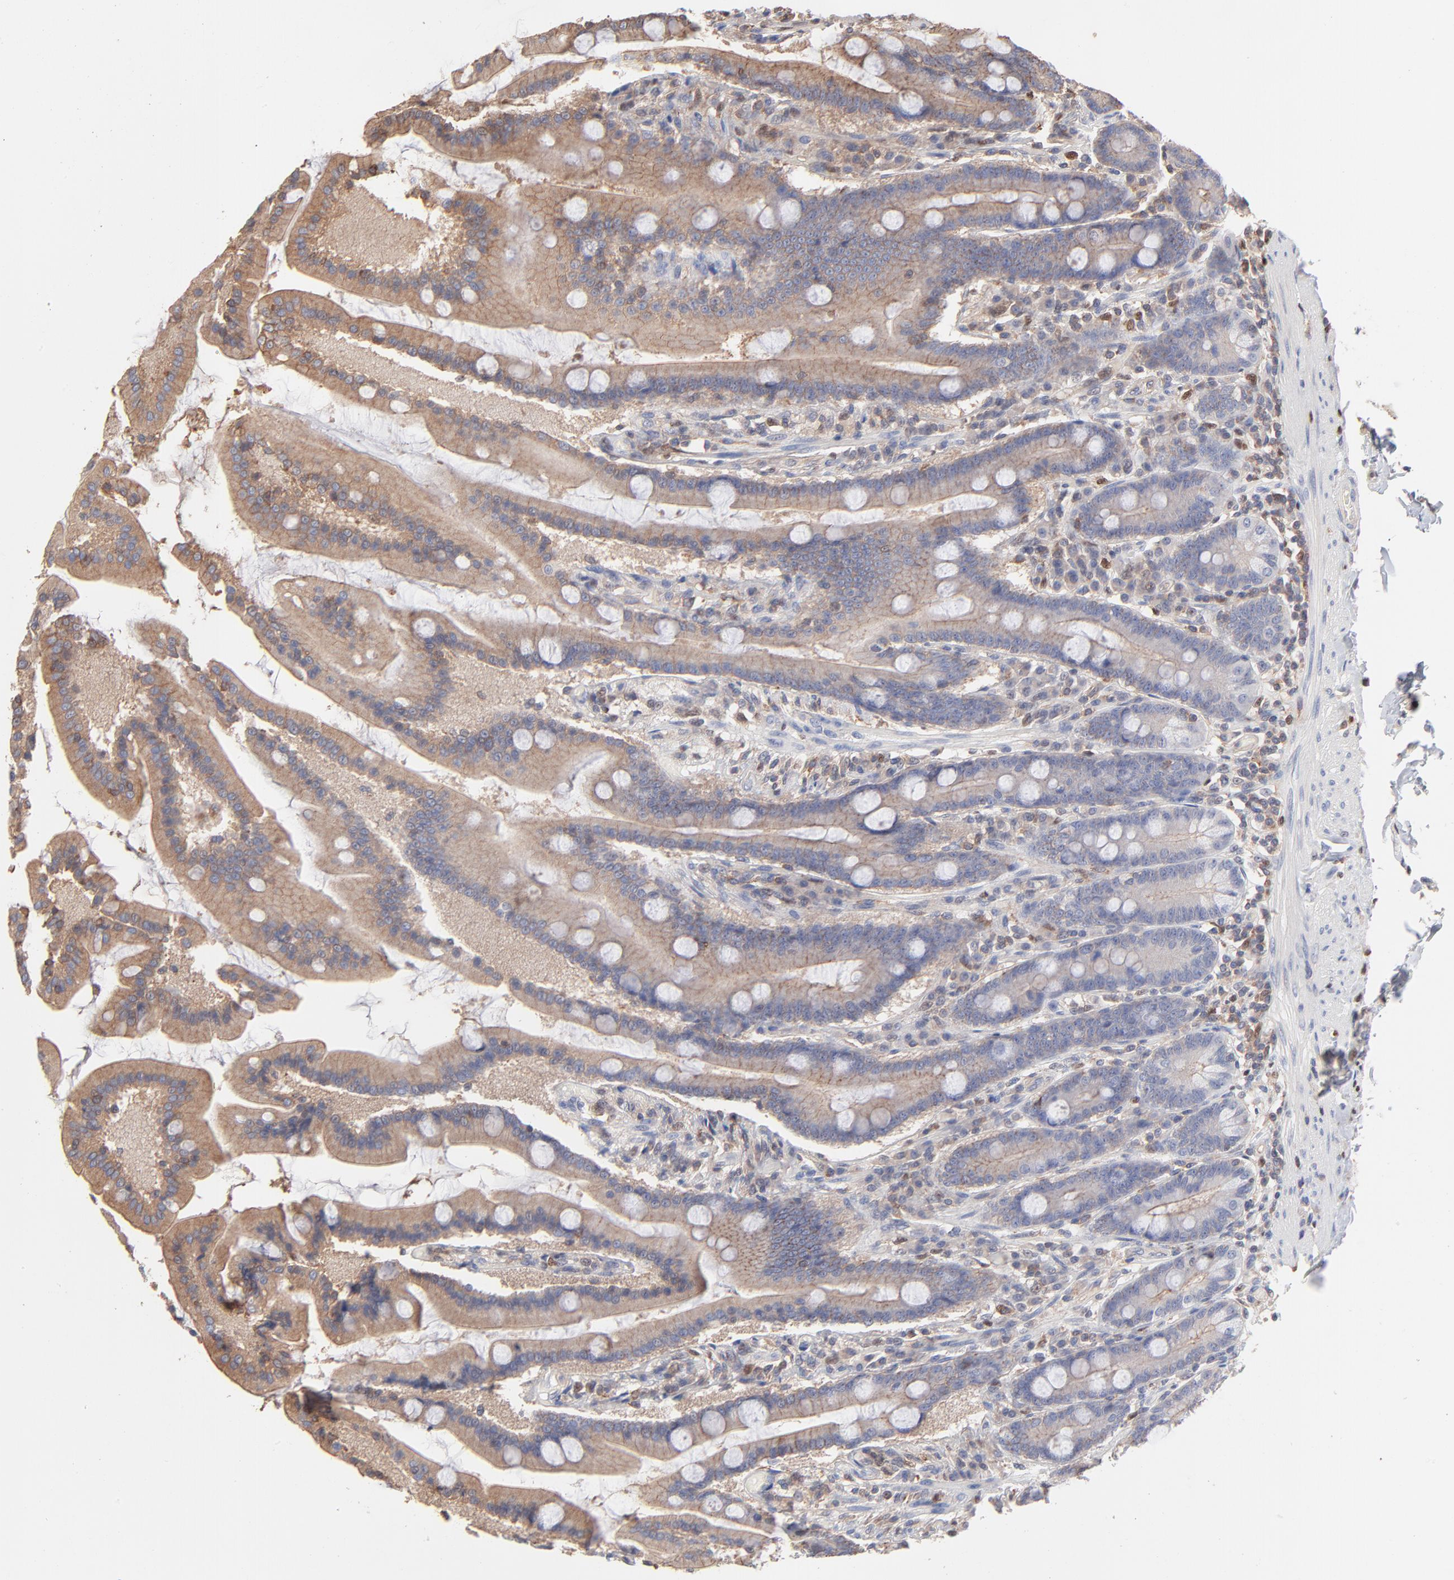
{"staining": {"intensity": "weak", "quantity": "25%-75%", "location": "cytoplasmic/membranous"}, "tissue": "duodenum", "cell_type": "Glandular cells", "image_type": "normal", "snomed": [{"axis": "morphology", "description": "Normal tissue, NOS"}, {"axis": "topography", "description": "Duodenum"}], "caption": "The immunohistochemical stain shows weak cytoplasmic/membranous staining in glandular cells of normal duodenum.", "gene": "ARHGEF6", "patient": {"sex": "female", "age": 64}}